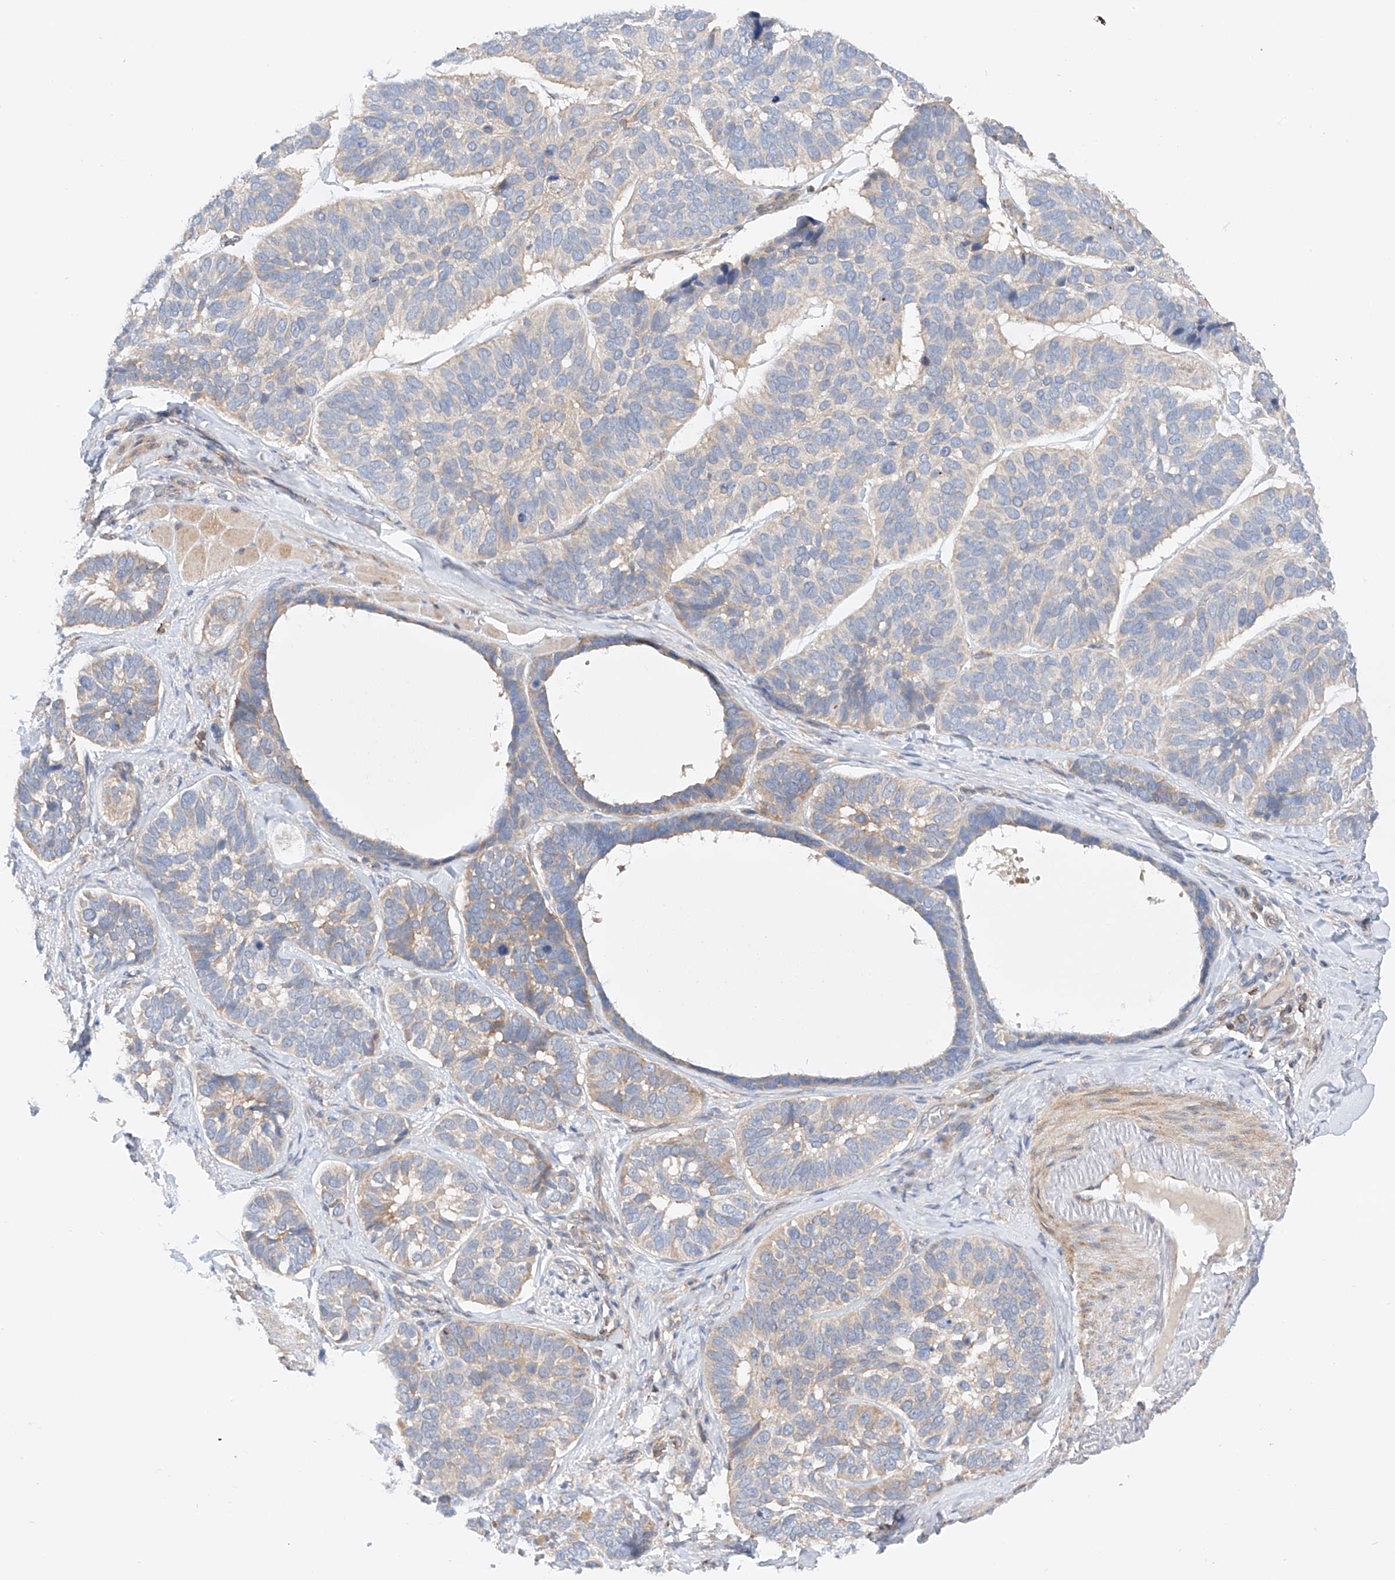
{"staining": {"intensity": "weak", "quantity": "25%-75%", "location": "cytoplasmic/membranous"}, "tissue": "skin cancer", "cell_type": "Tumor cells", "image_type": "cancer", "snomed": [{"axis": "morphology", "description": "Basal cell carcinoma"}, {"axis": "topography", "description": "Skin"}], "caption": "Protein staining of skin basal cell carcinoma tissue displays weak cytoplasmic/membranous positivity in approximately 25%-75% of tumor cells.", "gene": "MFN2", "patient": {"sex": "male", "age": 62}}